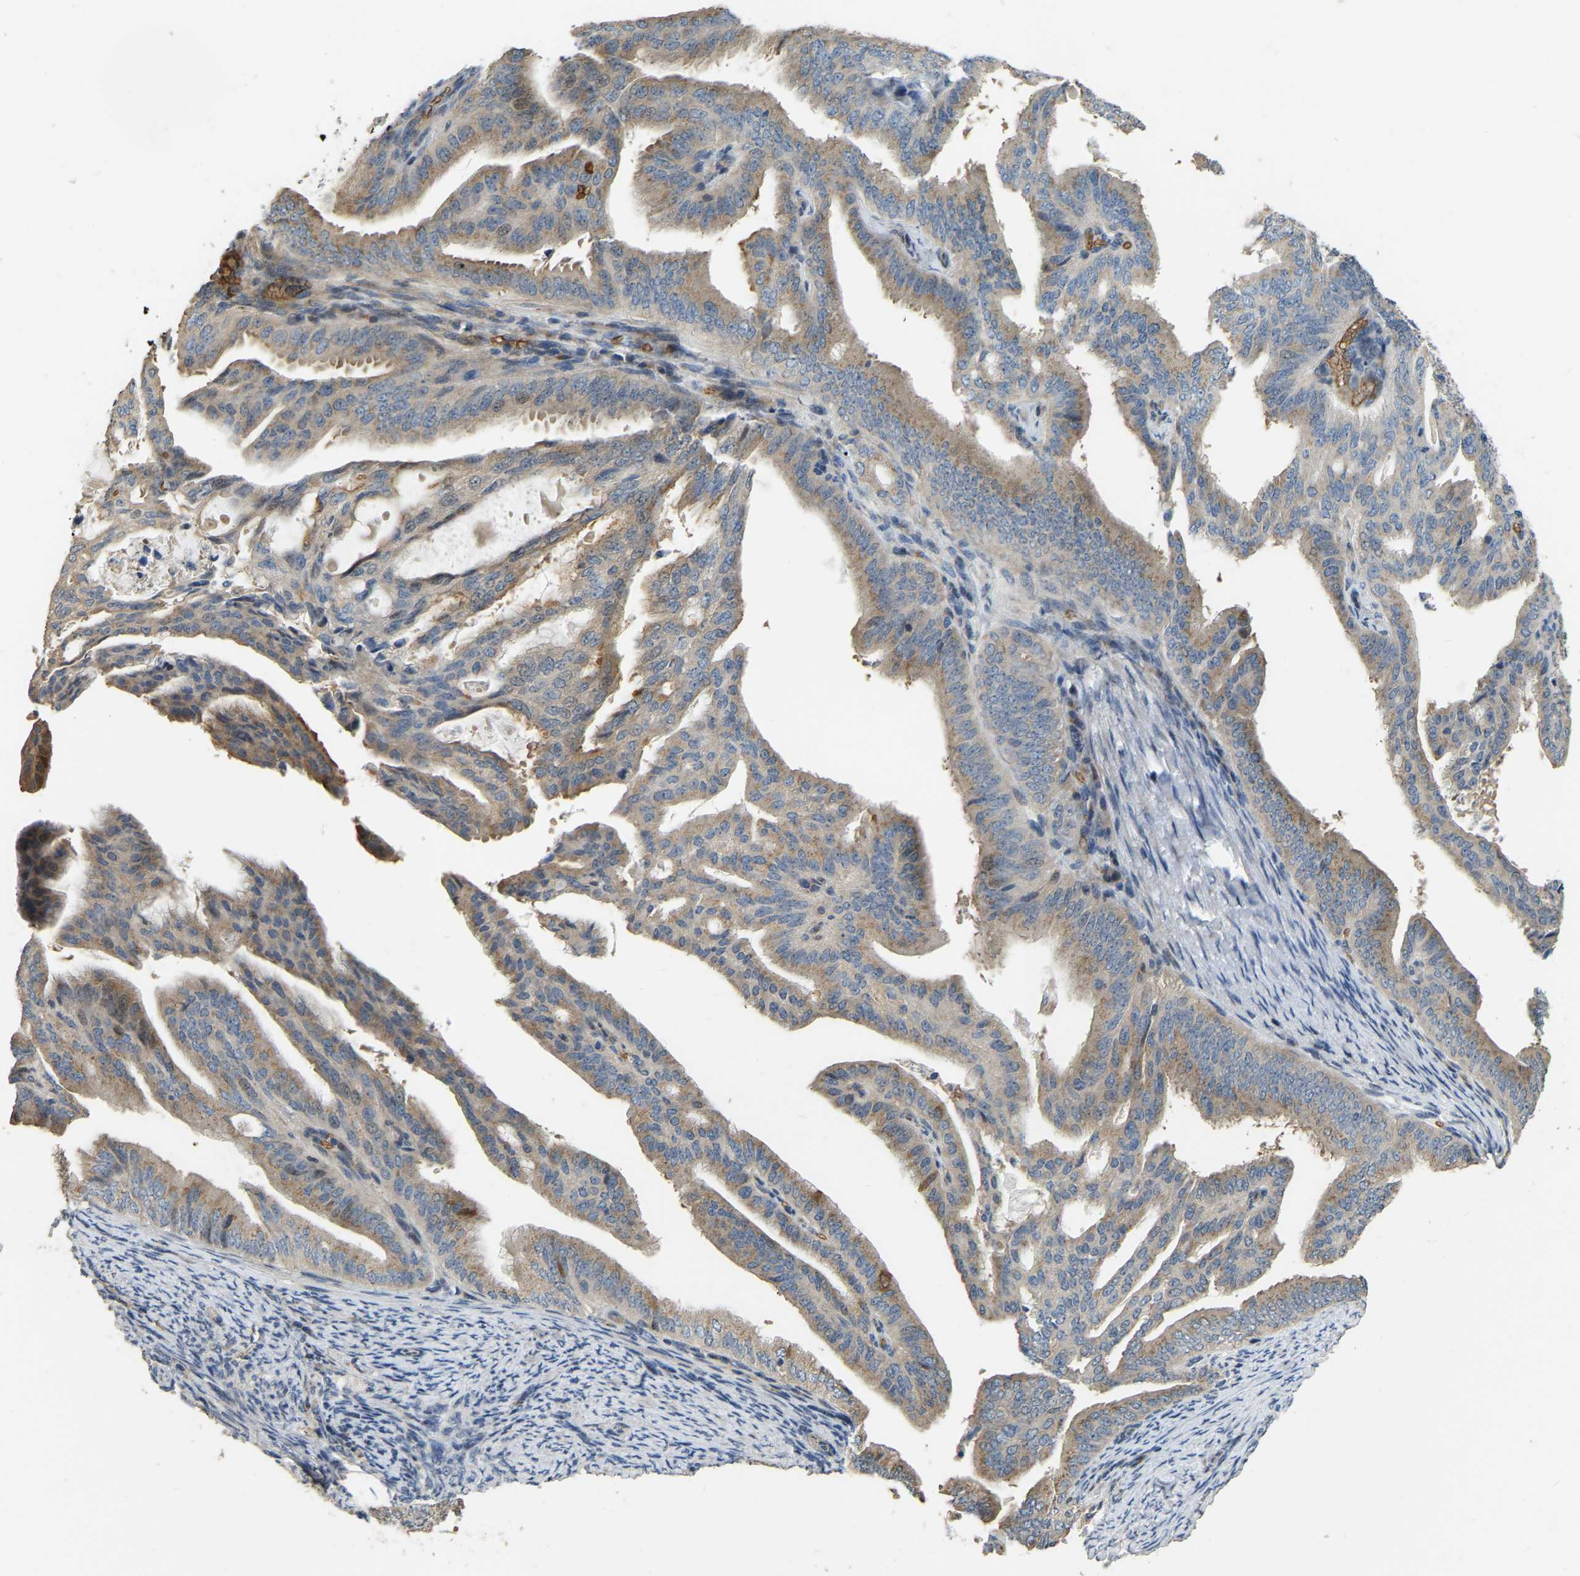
{"staining": {"intensity": "moderate", "quantity": ">75%", "location": "cytoplasmic/membranous"}, "tissue": "endometrial cancer", "cell_type": "Tumor cells", "image_type": "cancer", "snomed": [{"axis": "morphology", "description": "Adenocarcinoma, NOS"}, {"axis": "topography", "description": "Endometrium"}], "caption": "Endometrial cancer stained for a protein (brown) reveals moderate cytoplasmic/membranous positive positivity in approximately >75% of tumor cells.", "gene": "CFAP298", "patient": {"sex": "female", "age": 58}}